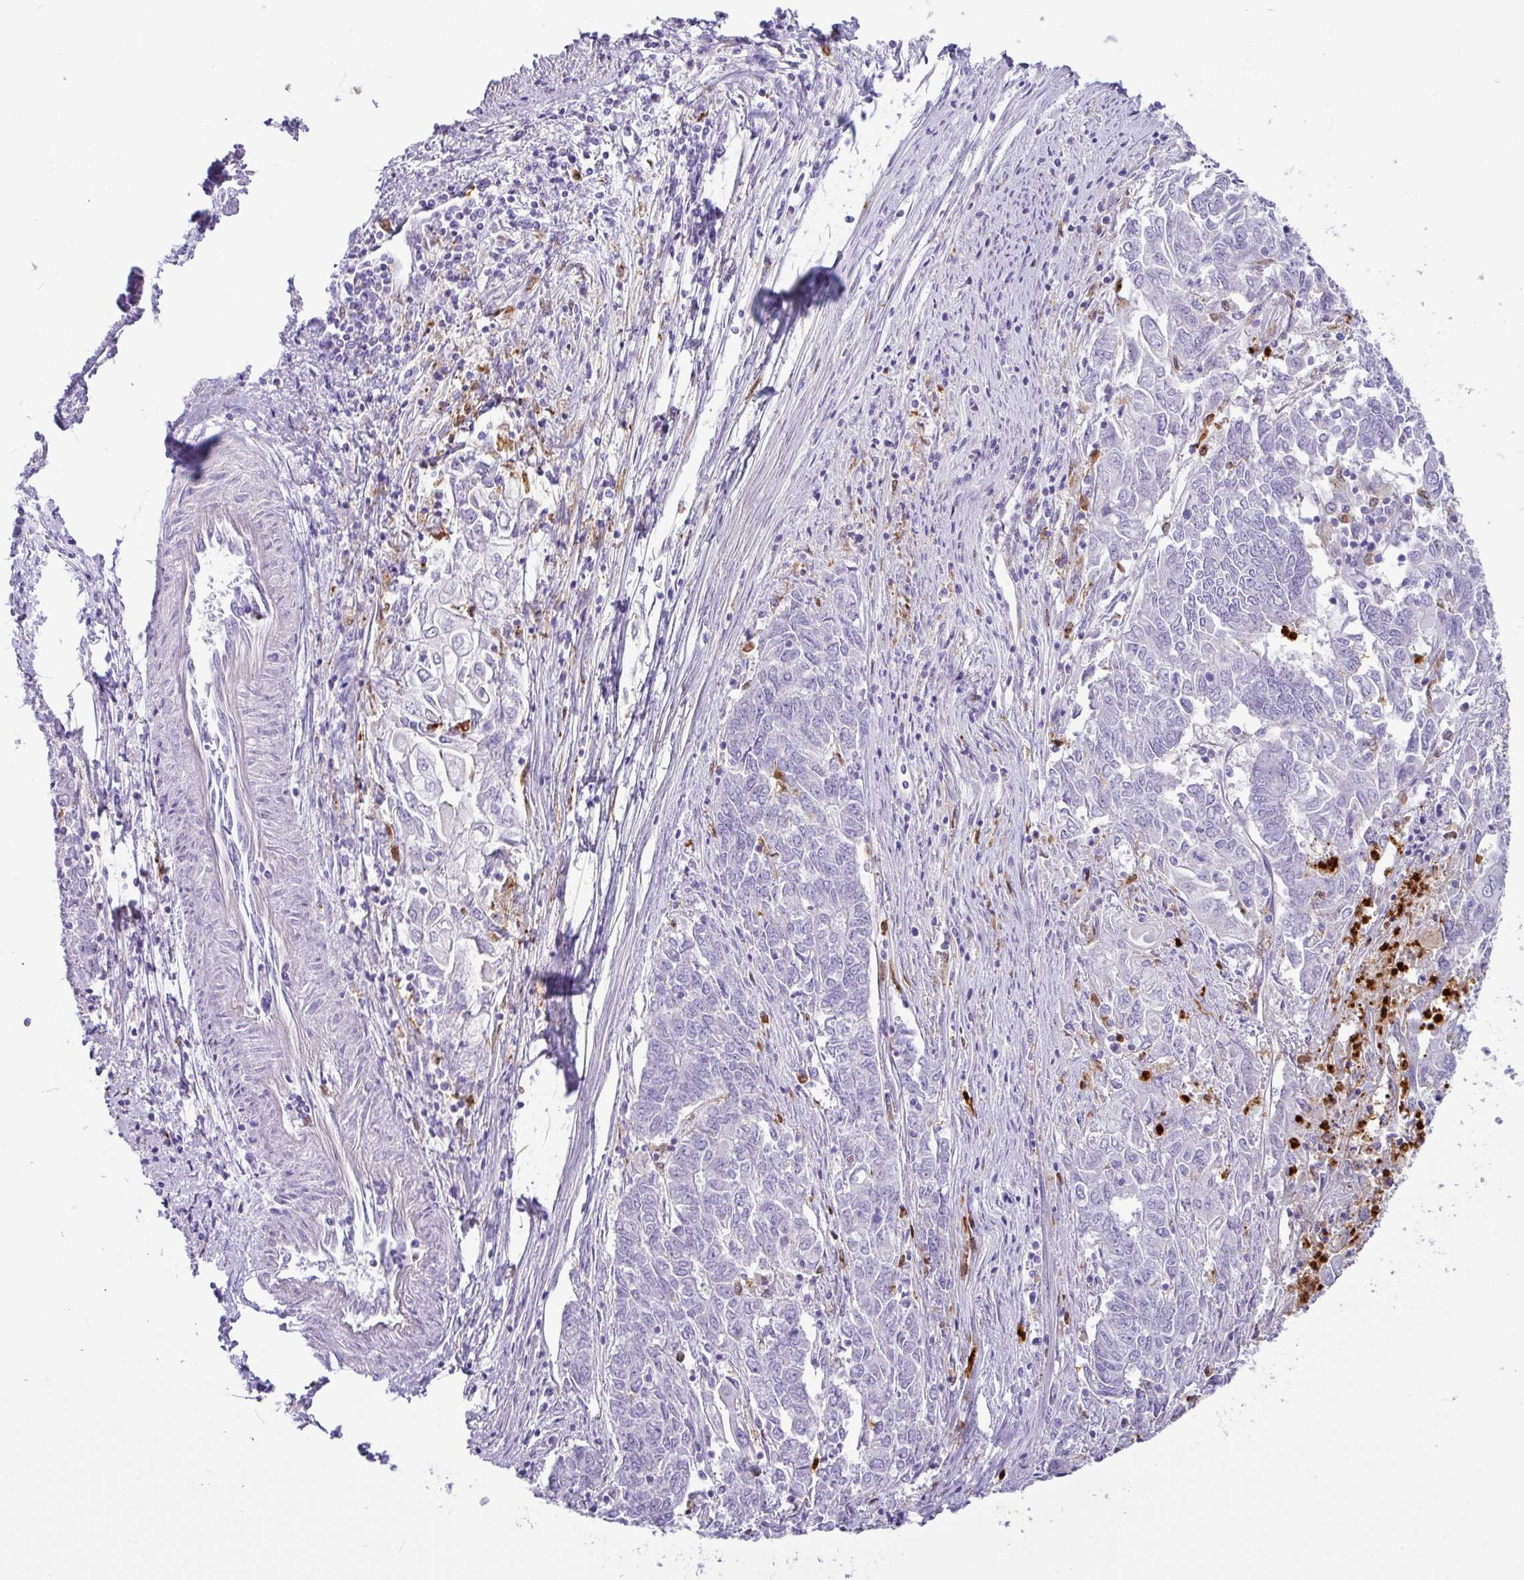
{"staining": {"intensity": "negative", "quantity": "none", "location": "none"}, "tissue": "endometrial cancer", "cell_type": "Tumor cells", "image_type": "cancer", "snomed": [{"axis": "morphology", "description": "Adenocarcinoma, NOS"}, {"axis": "topography", "description": "Endometrium"}], "caption": "This is a image of IHC staining of endometrial cancer, which shows no expression in tumor cells.", "gene": "SH2D3C", "patient": {"sex": "female", "age": 54}}